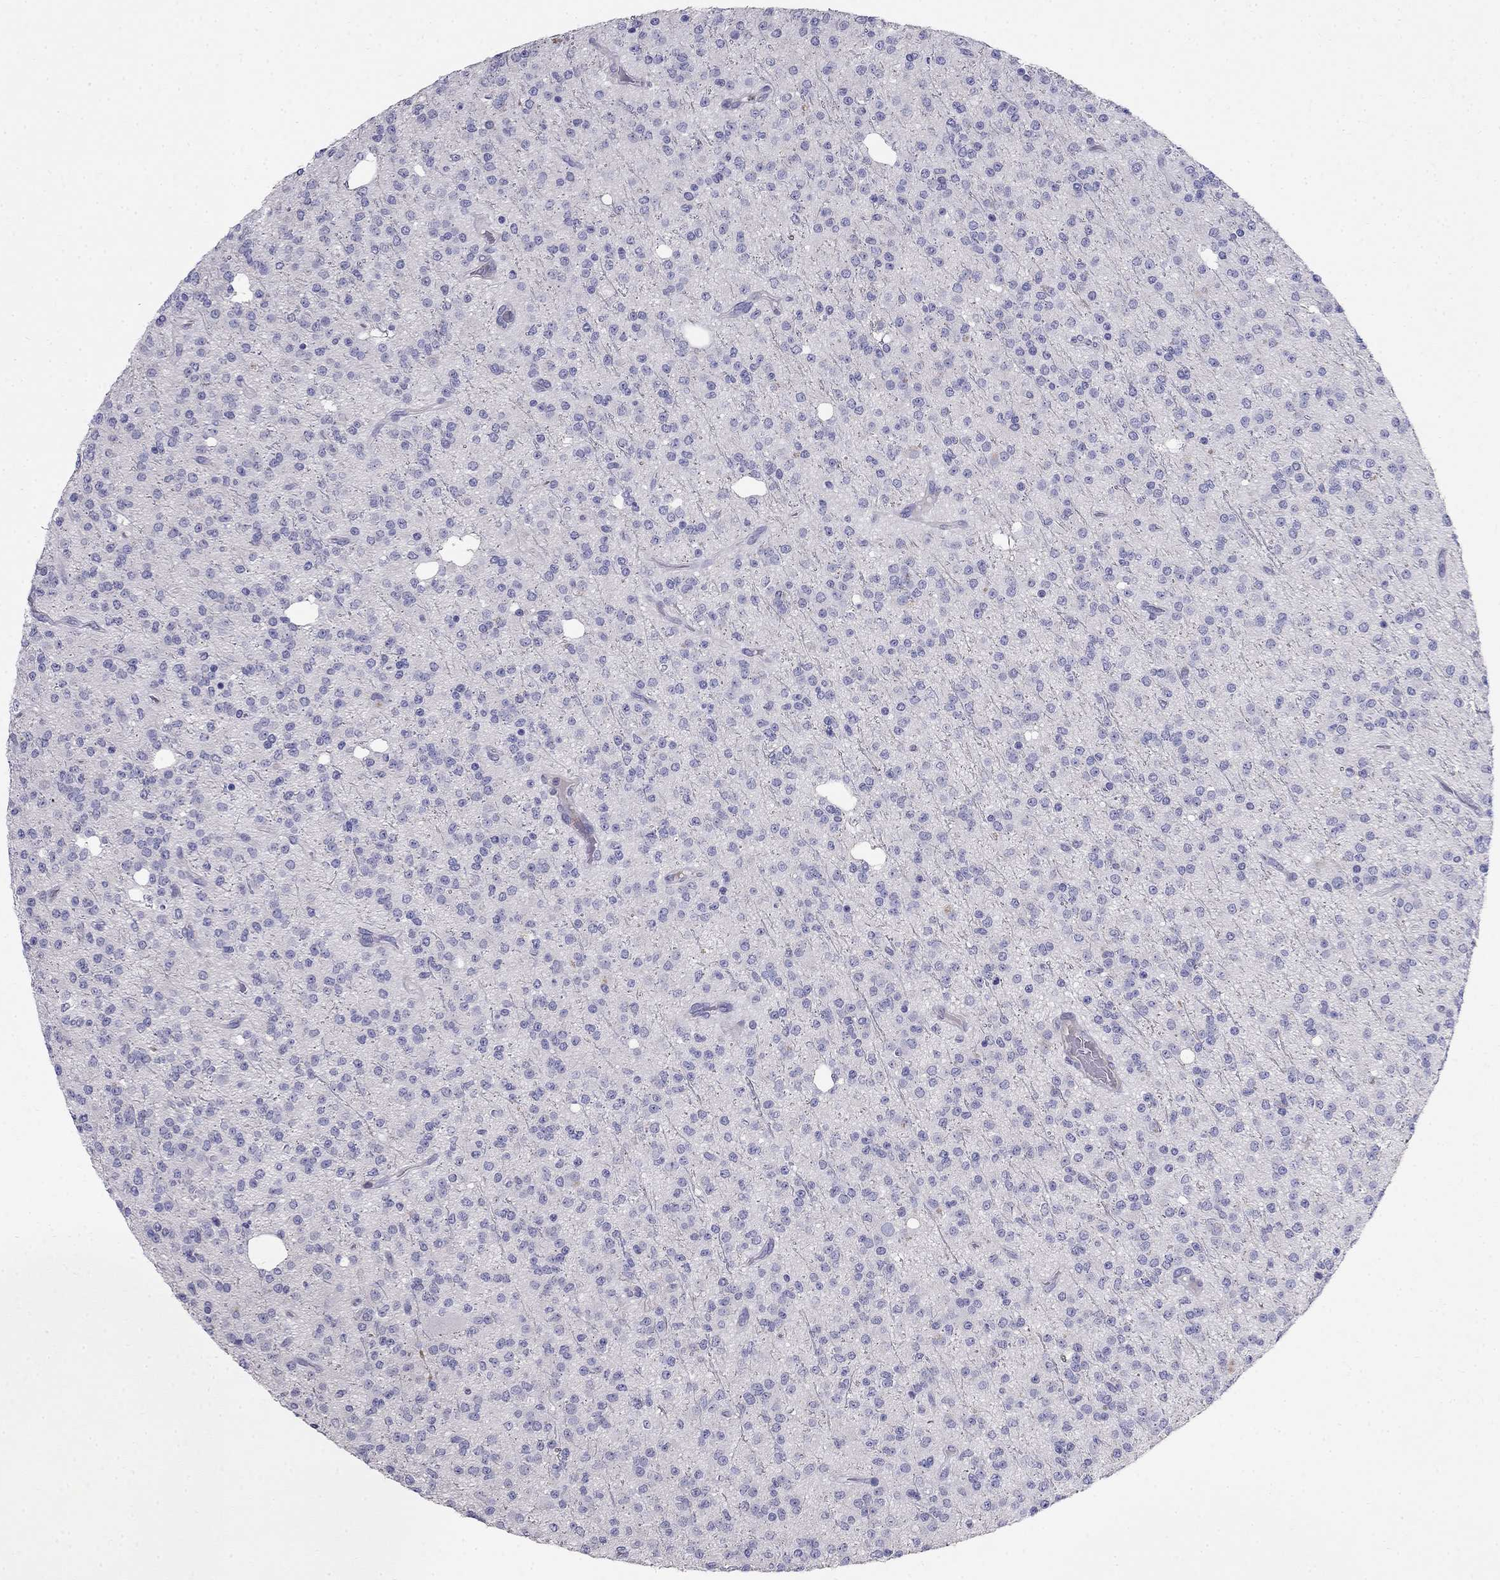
{"staining": {"intensity": "negative", "quantity": "none", "location": "none"}, "tissue": "glioma", "cell_type": "Tumor cells", "image_type": "cancer", "snomed": [{"axis": "morphology", "description": "Glioma, malignant, Low grade"}, {"axis": "topography", "description": "Brain"}], "caption": "Tumor cells show no significant protein staining in glioma. (DAB IHC visualized using brightfield microscopy, high magnification).", "gene": "LY6H", "patient": {"sex": "male", "age": 27}}